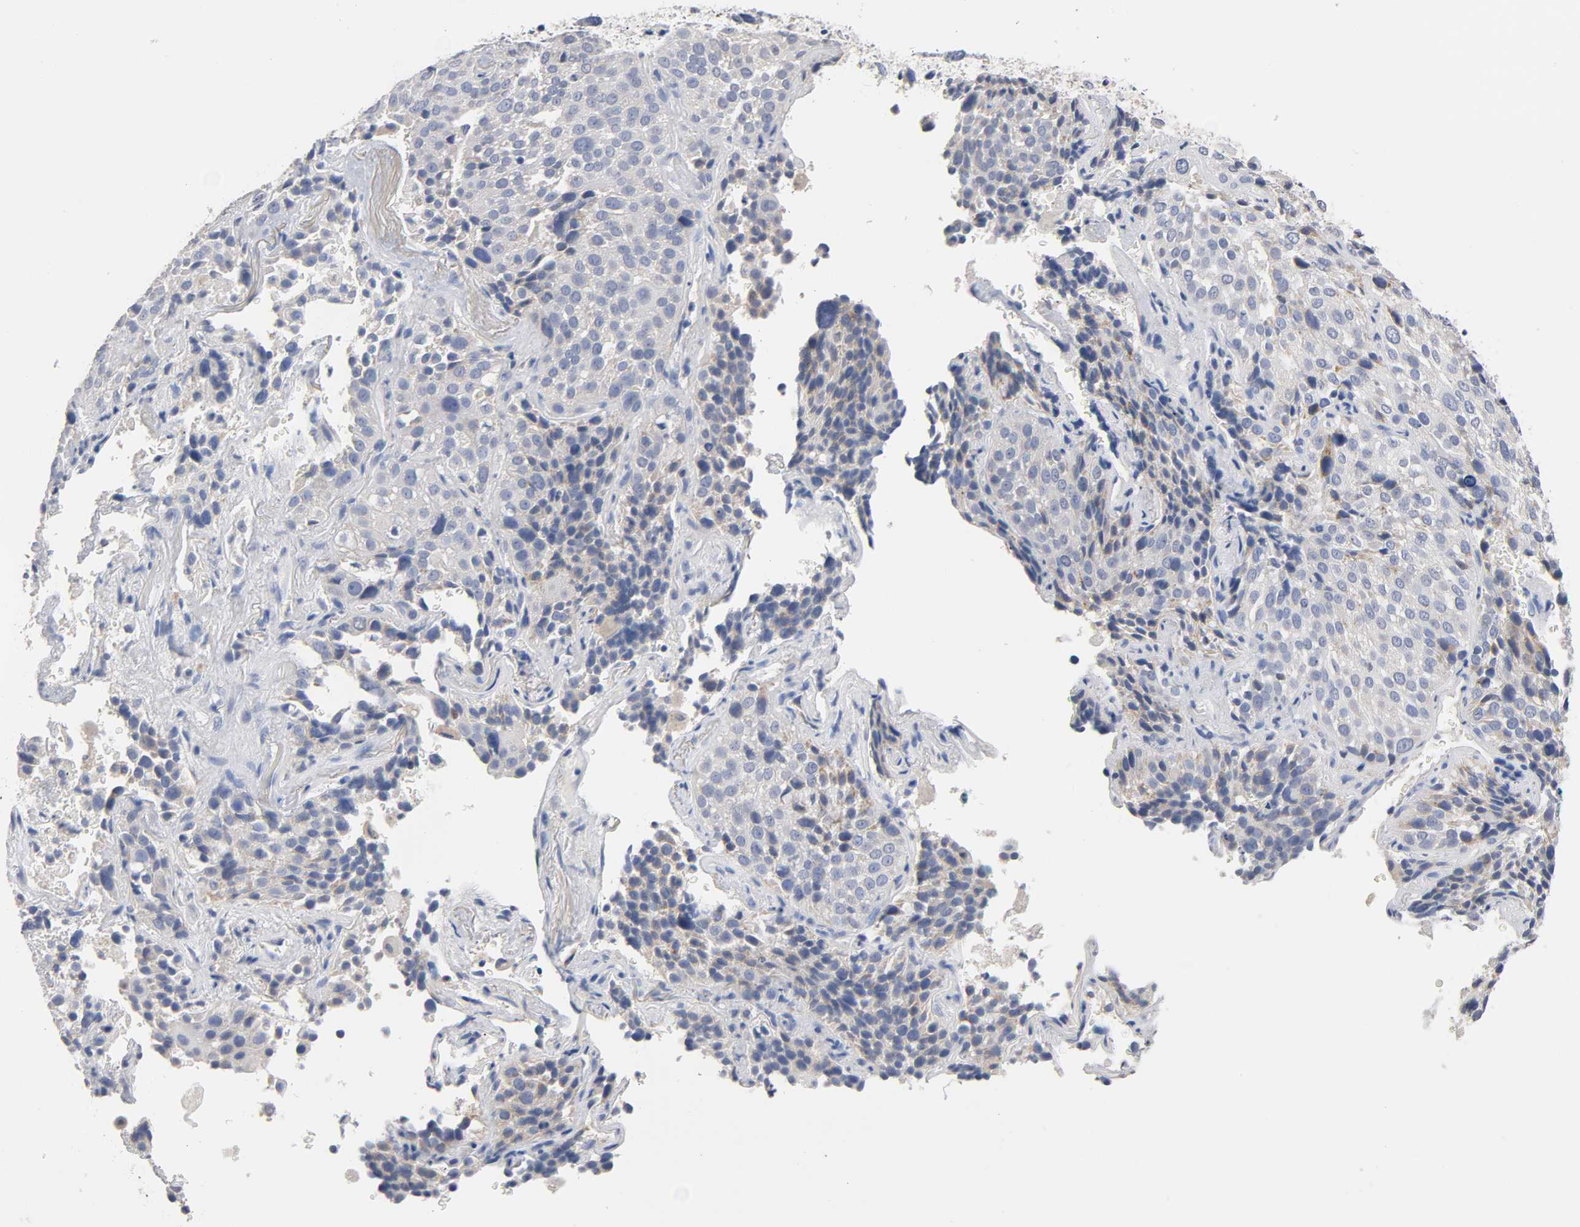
{"staining": {"intensity": "moderate", "quantity": "<25%", "location": "cytoplasmic/membranous"}, "tissue": "lung cancer", "cell_type": "Tumor cells", "image_type": "cancer", "snomed": [{"axis": "morphology", "description": "Squamous cell carcinoma, NOS"}, {"axis": "topography", "description": "Lung"}], "caption": "Tumor cells reveal moderate cytoplasmic/membranous expression in approximately <25% of cells in lung cancer.", "gene": "ZCCHC13", "patient": {"sex": "male", "age": 54}}